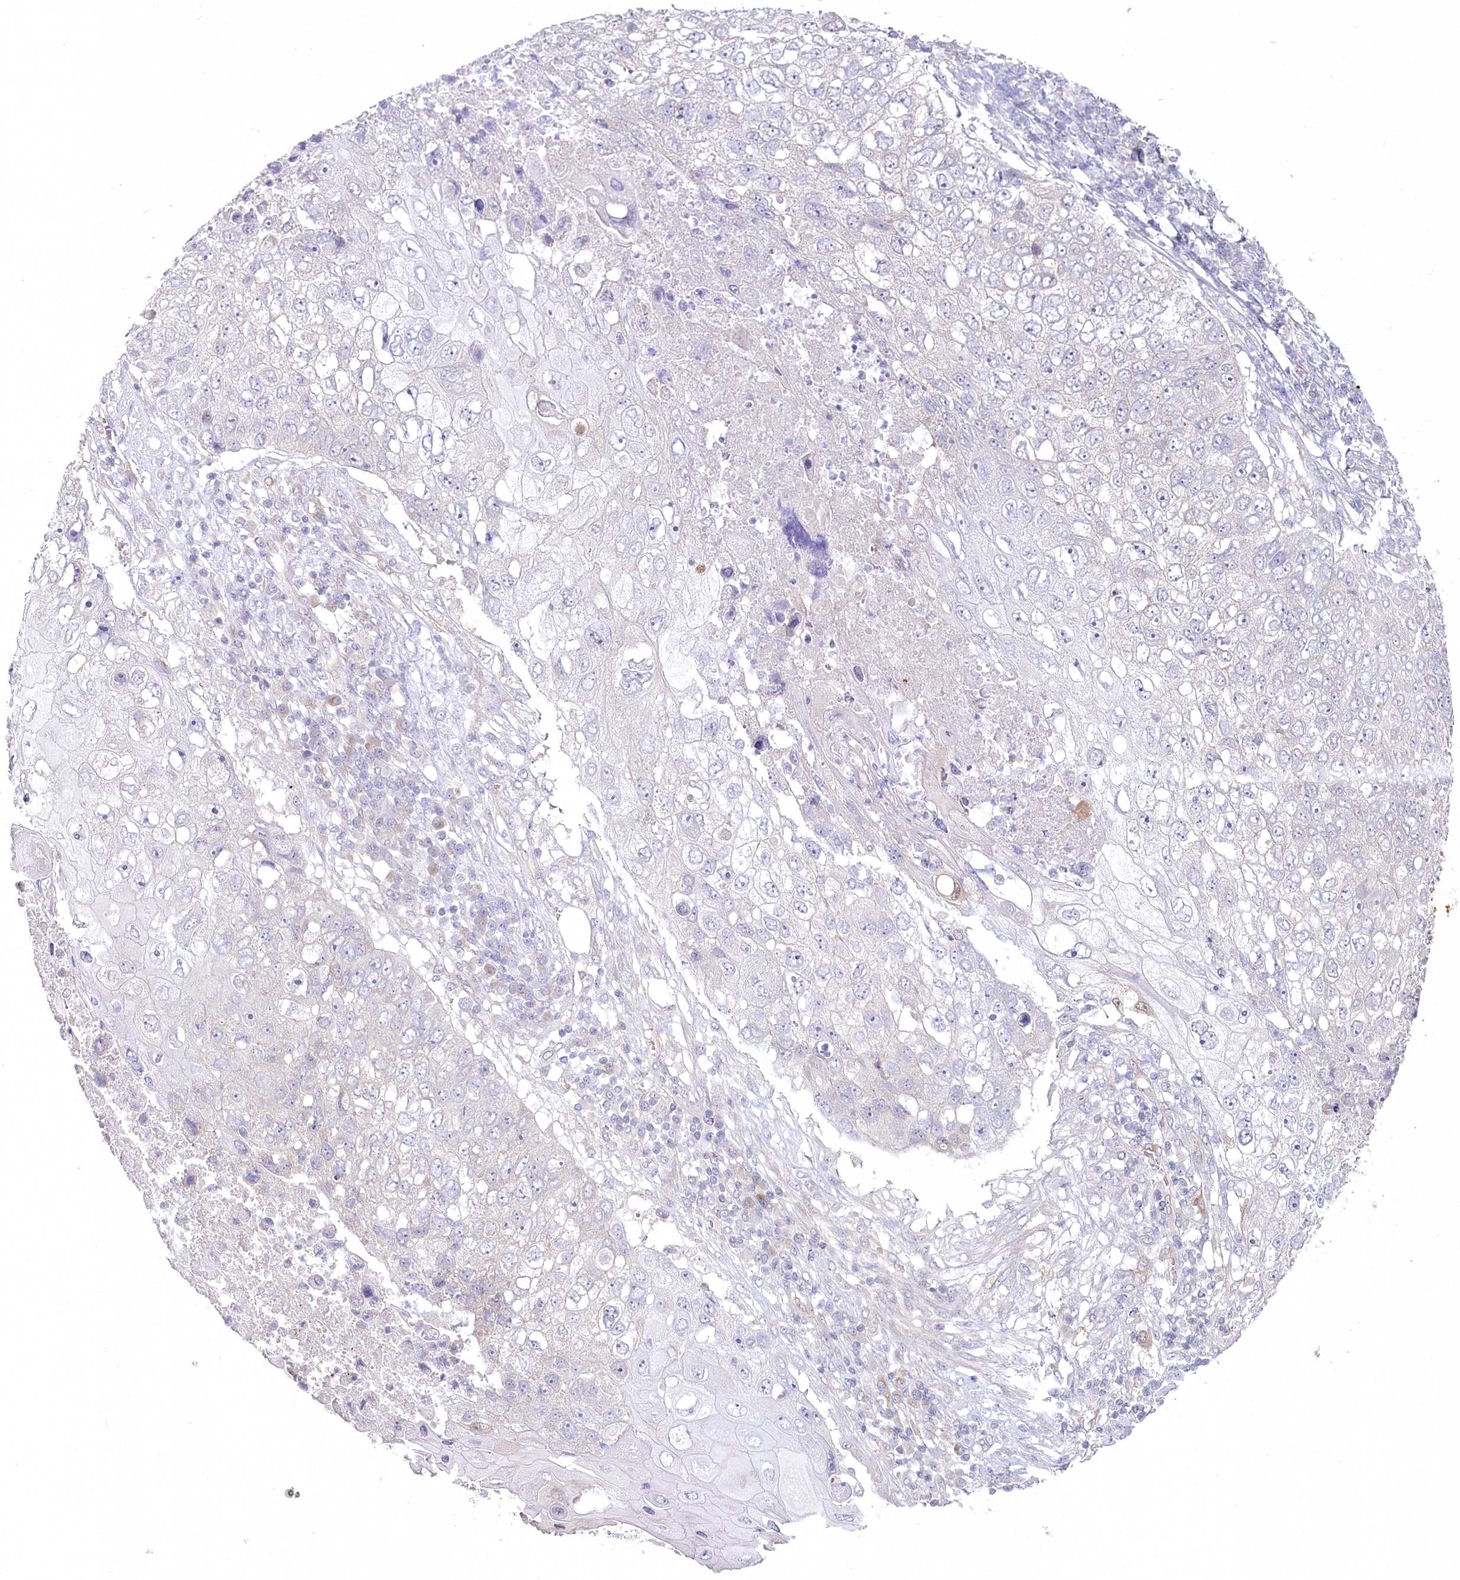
{"staining": {"intensity": "negative", "quantity": "none", "location": "none"}, "tissue": "lung cancer", "cell_type": "Tumor cells", "image_type": "cancer", "snomed": [{"axis": "morphology", "description": "Squamous cell carcinoma, NOS"}, {"axis": "topography", "description": "Lung"}], "caption": "The immunohistochemistry (IHC) histopathology image has no significant staining in tumor cells of lung cancer tissue.", "gene": "AAMDC", "patient": {"sex": "male", "age": 61}}